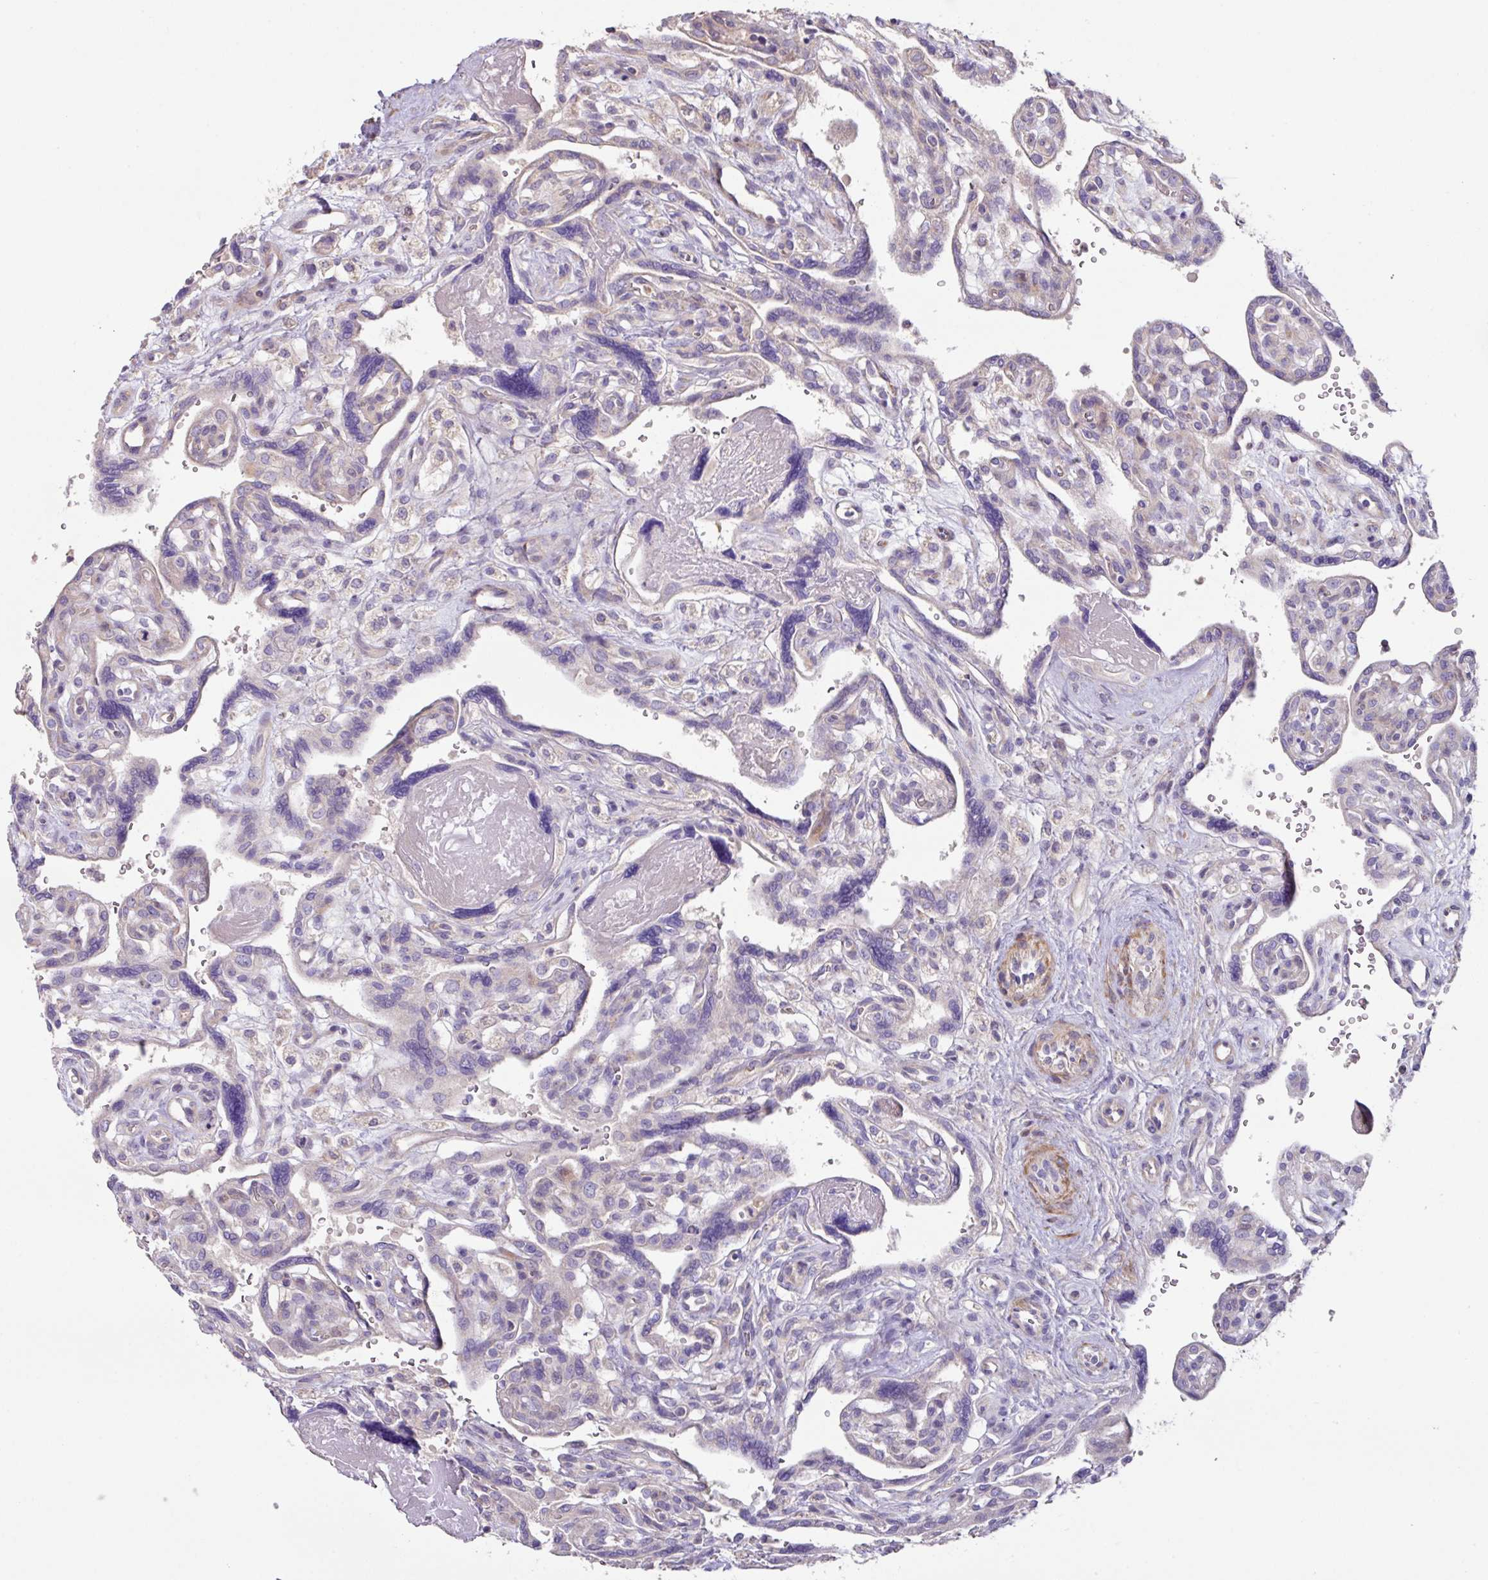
{"staining": {"intensity": "negative", "quantity": "none", "location": "none"}, "tissue": "placenta", "cell_type": "Decidual cells", "image_type": "normal", "snomed": [{"axis": "morphology", "description": "Normal tissue, NOS"}, {"axis": "topography", "description": "Placenta"}], "caption": "Immunohistochemistry photomicrograph of unremarkable placenta: human placenta stained with DAB exhibits no significant protein positivity in decidual cells.", "gene": "MRRF", "patient": {"sex": "female", "age": 39}}